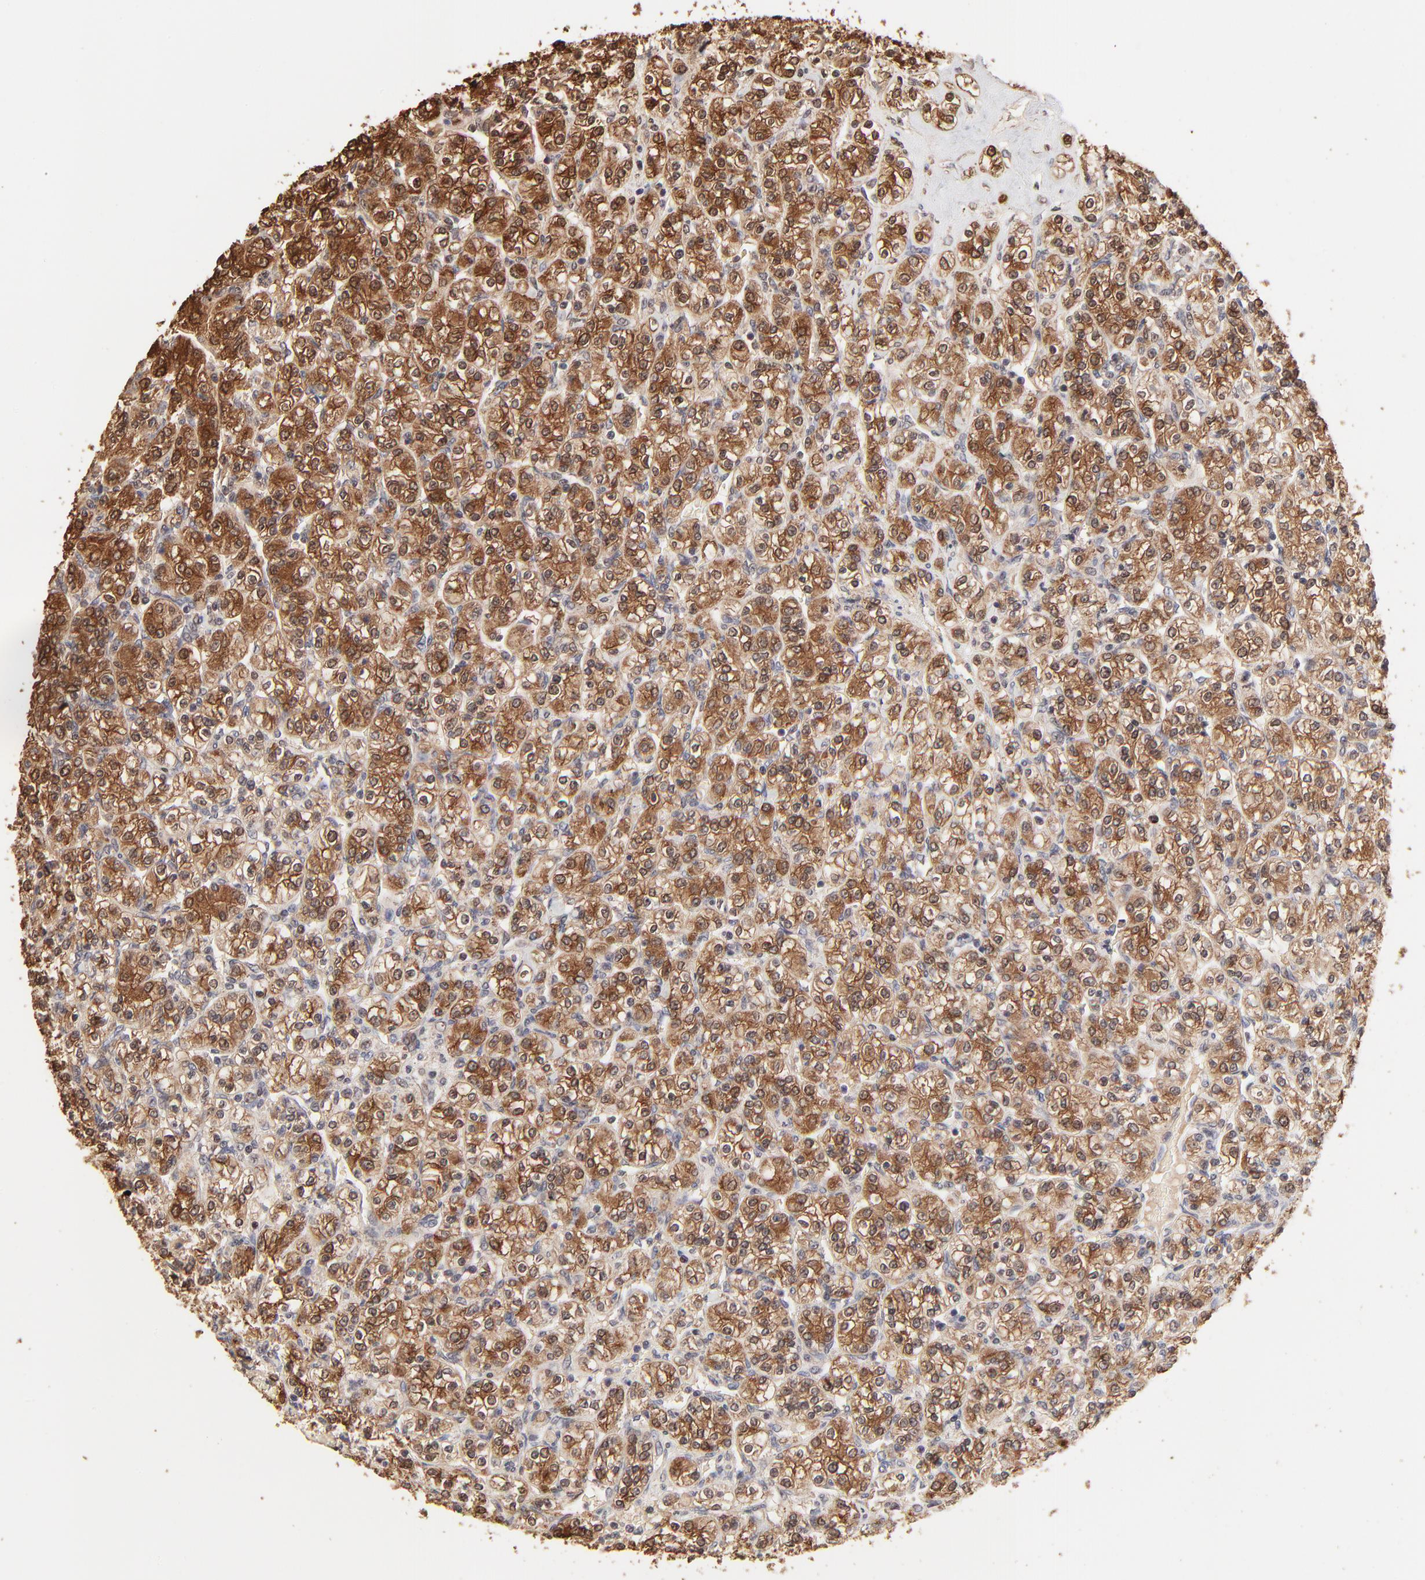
{"staining": {"intensity": "moderate", "quantity": ">75%", "location": "cytoplasmic/membranous"}, "tissue": "renal cancer", "cell_type": "Tumor cells", "image_type": "cancer", "snomed": [{"axis": "morphology", "description": "Adenocarcinoma, NOS"}, {"axis": "topography", "description": "Kidney"}], "caption": "IHC micrograph of human renal cancer stained for a protein (brown), which exhibits medium levels of moderate cytoplasmic/membranous staining in about >75% of tumor cells.", "gene": "BIRC5", "patient": {"sex": "male", "age": 77}}